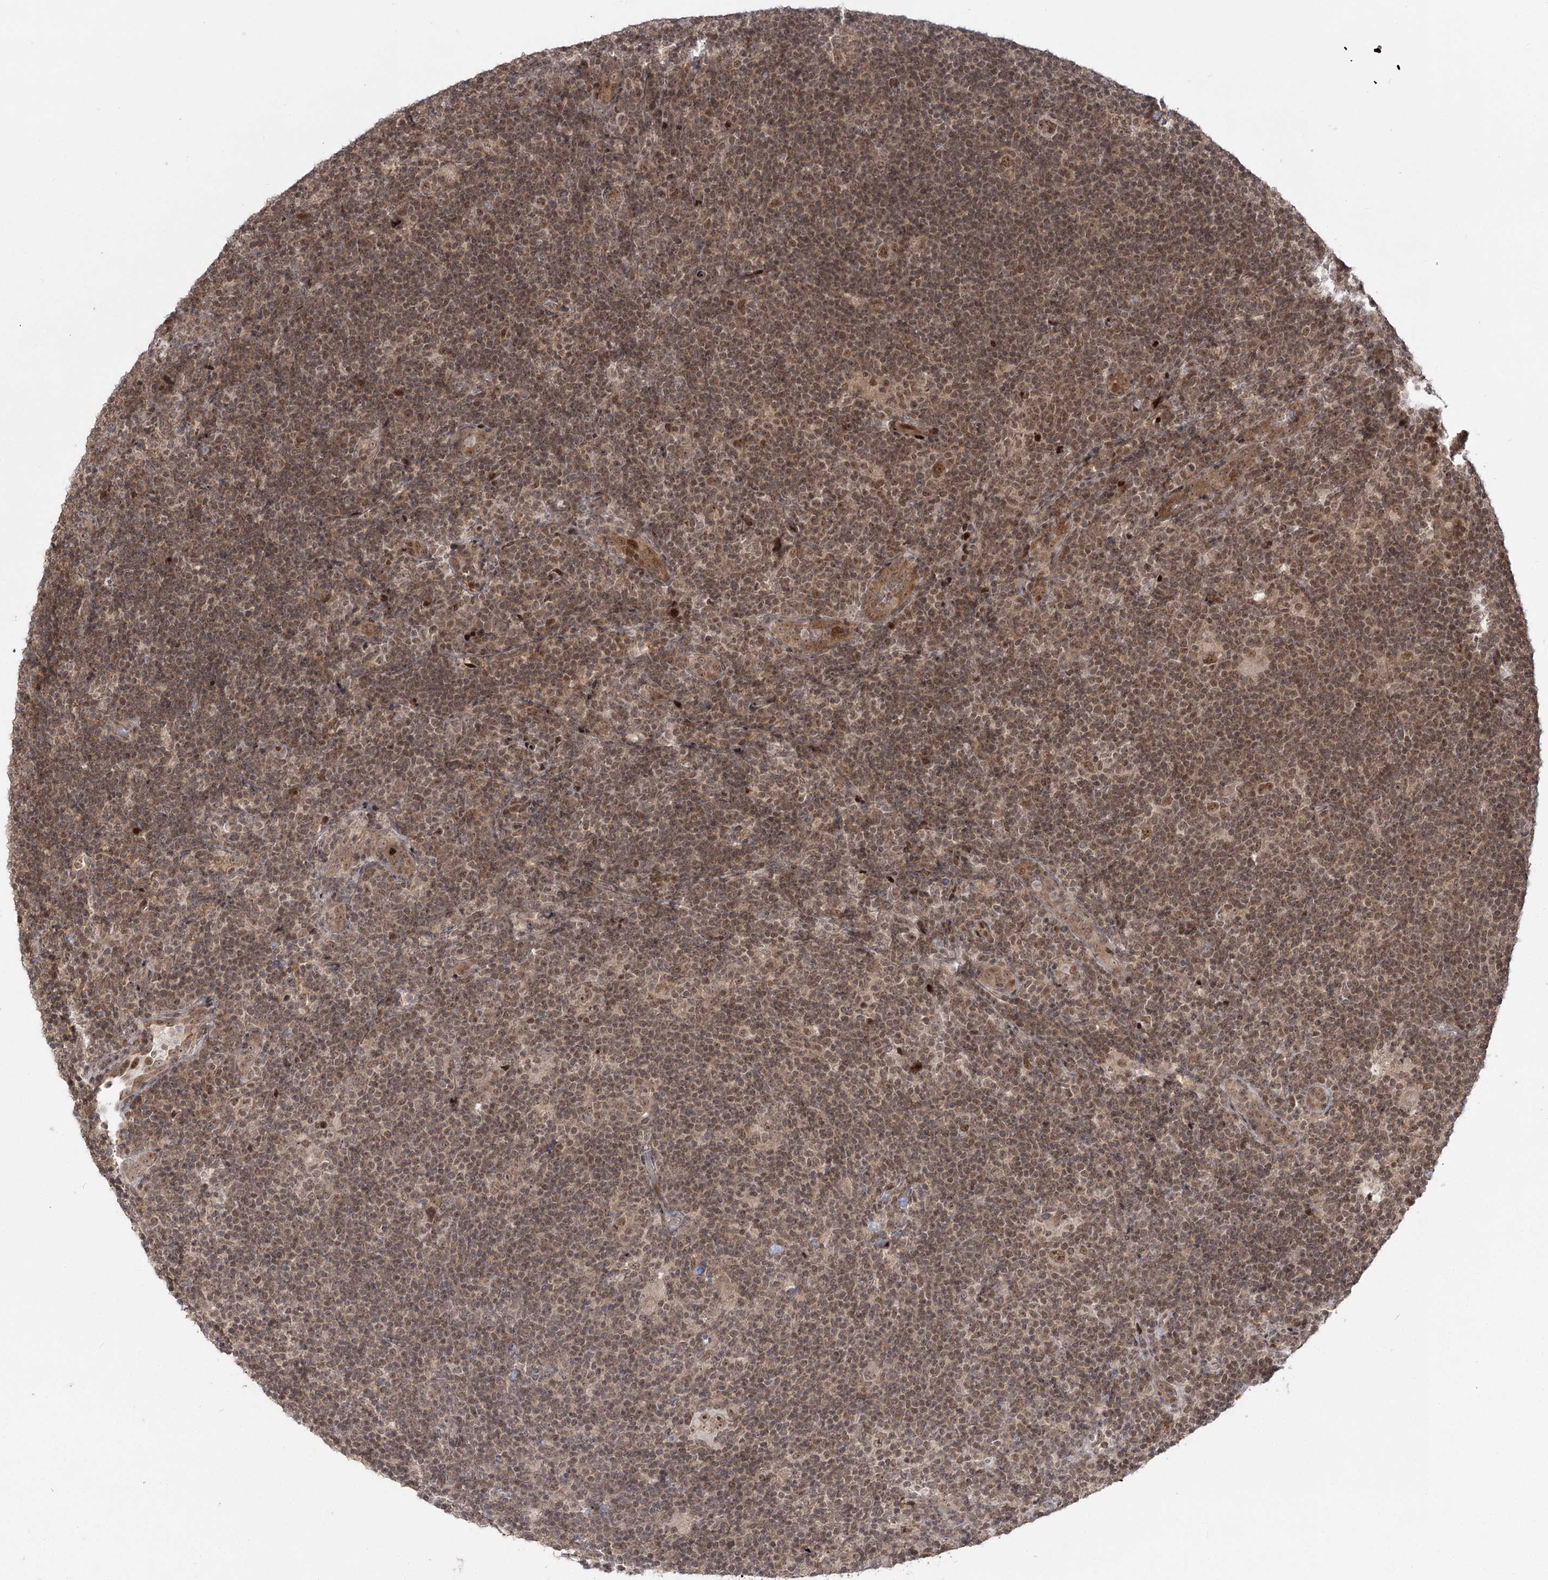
{"staining": {"intensity": "moderate", "quantity": ">75%", "location": "nuclear"}, "tissue": "lymphoma", "cell_type": "Tumor cells", "image_type": "cancer", "snomed": [{"axis": "morphology", "description": "Hodgkin's disease, NOS"}, {"axis": "topography", "description": "Lymph node"}], "caption": "Immunohistochemistry (IHC) histopathology image of neoplastic tissue: human lymphoma stained using IHC displays medium levels of moderate protein expression localized specifically in the nuclear of tumor cells, appearing as a nuclear brown color.", "gene": "HELQ", "patient": {"sex": "female", "age": 57}}